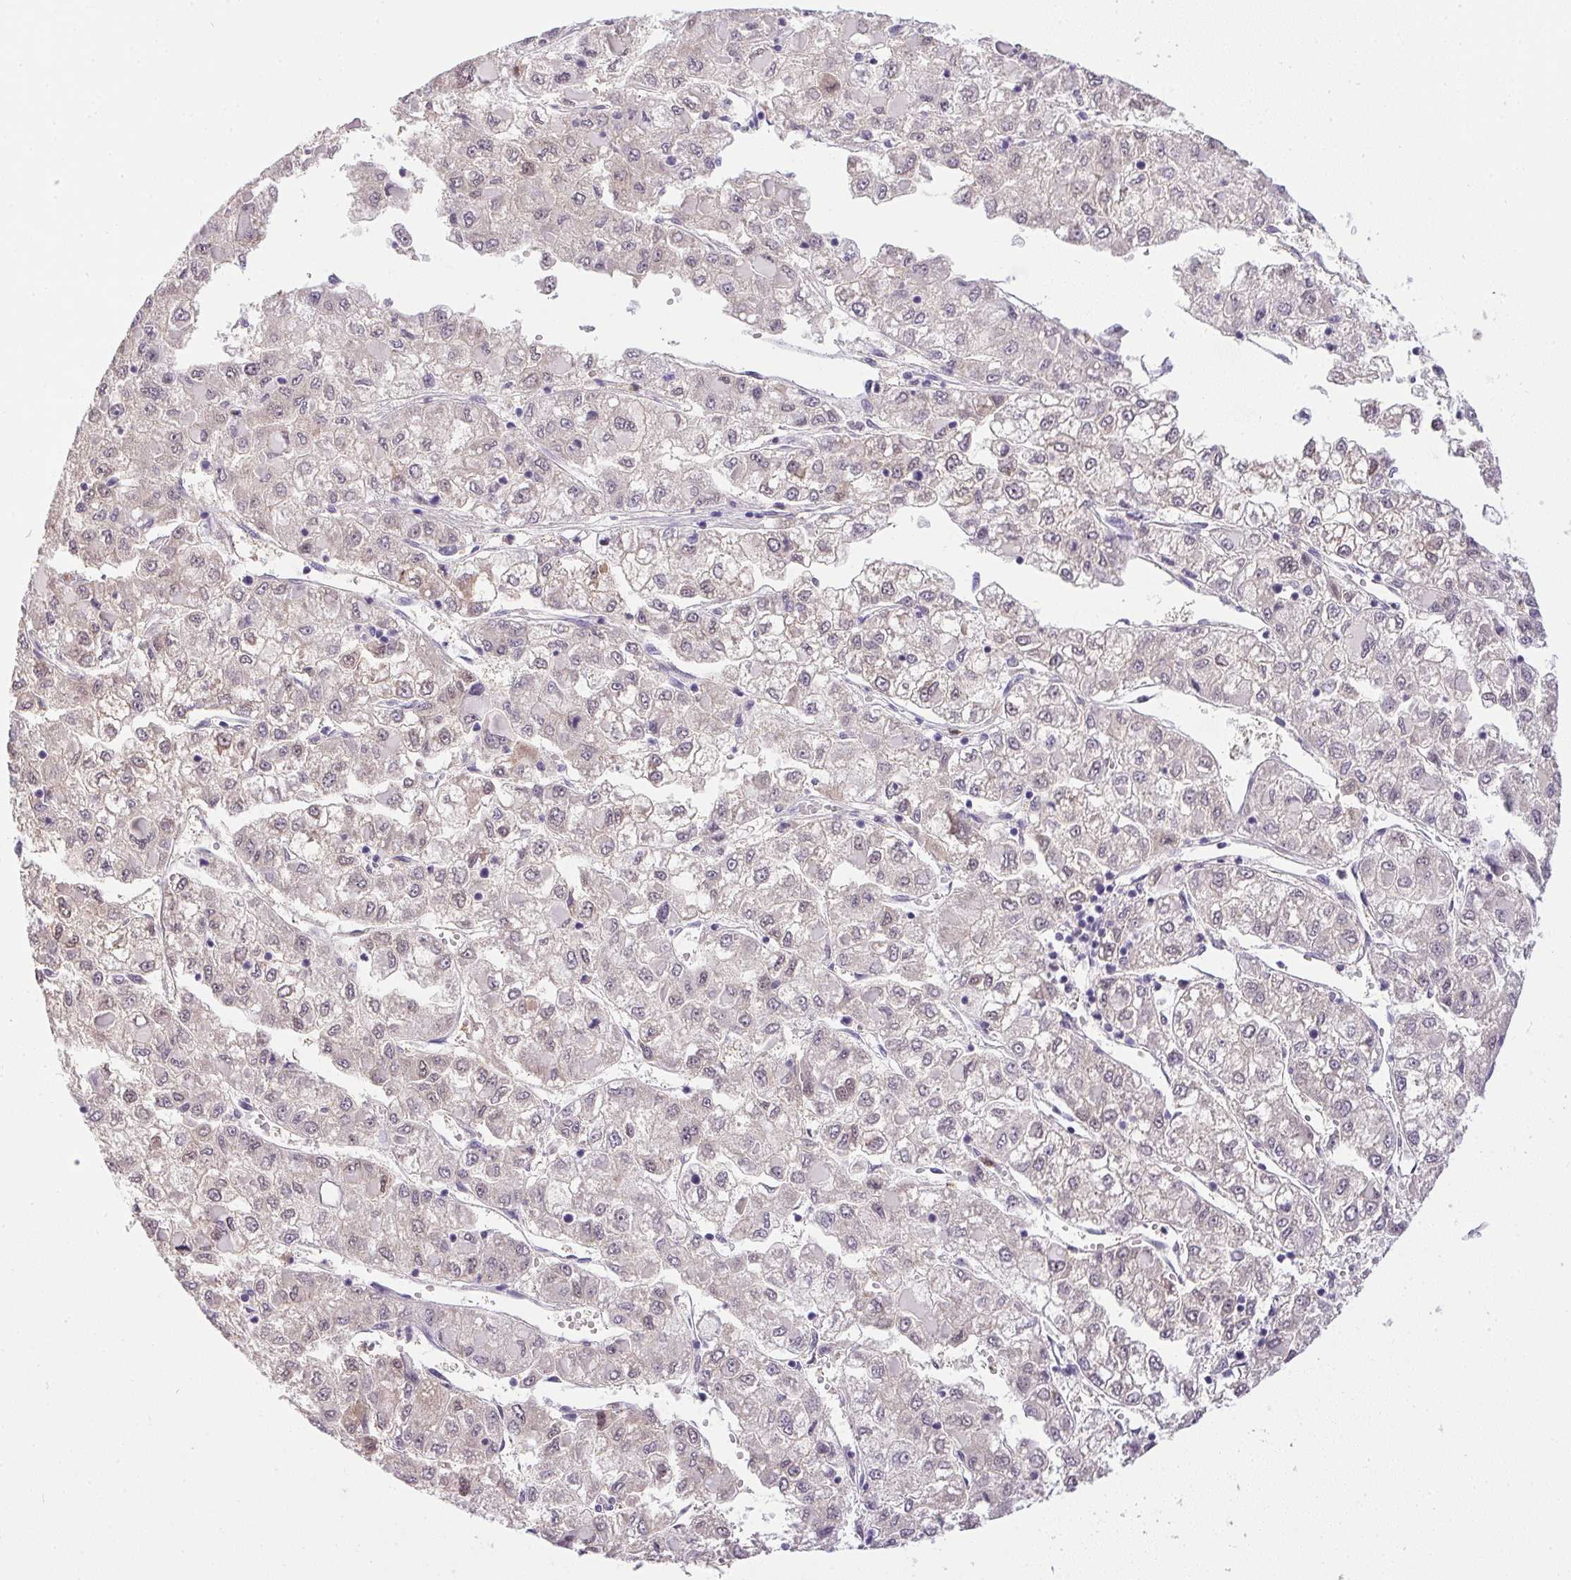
{"staining": {"intensity": "negative", "quantity": "none", "location": "none"}, "tissue": "liver cancer", "cell_type": "Tumor cells", "image_type": "cancer", "snomed": [{"axis": "morphology", "description": "Carcinoma, Hepatocellular, NOS"}, {"axis": "topography", "description": "Liver"}], "caption": "Tumor cells show no significant protein expression in liver cancer.", "gene": "DNAJC5G", "patient": {"sex": "male", "age": 40}}